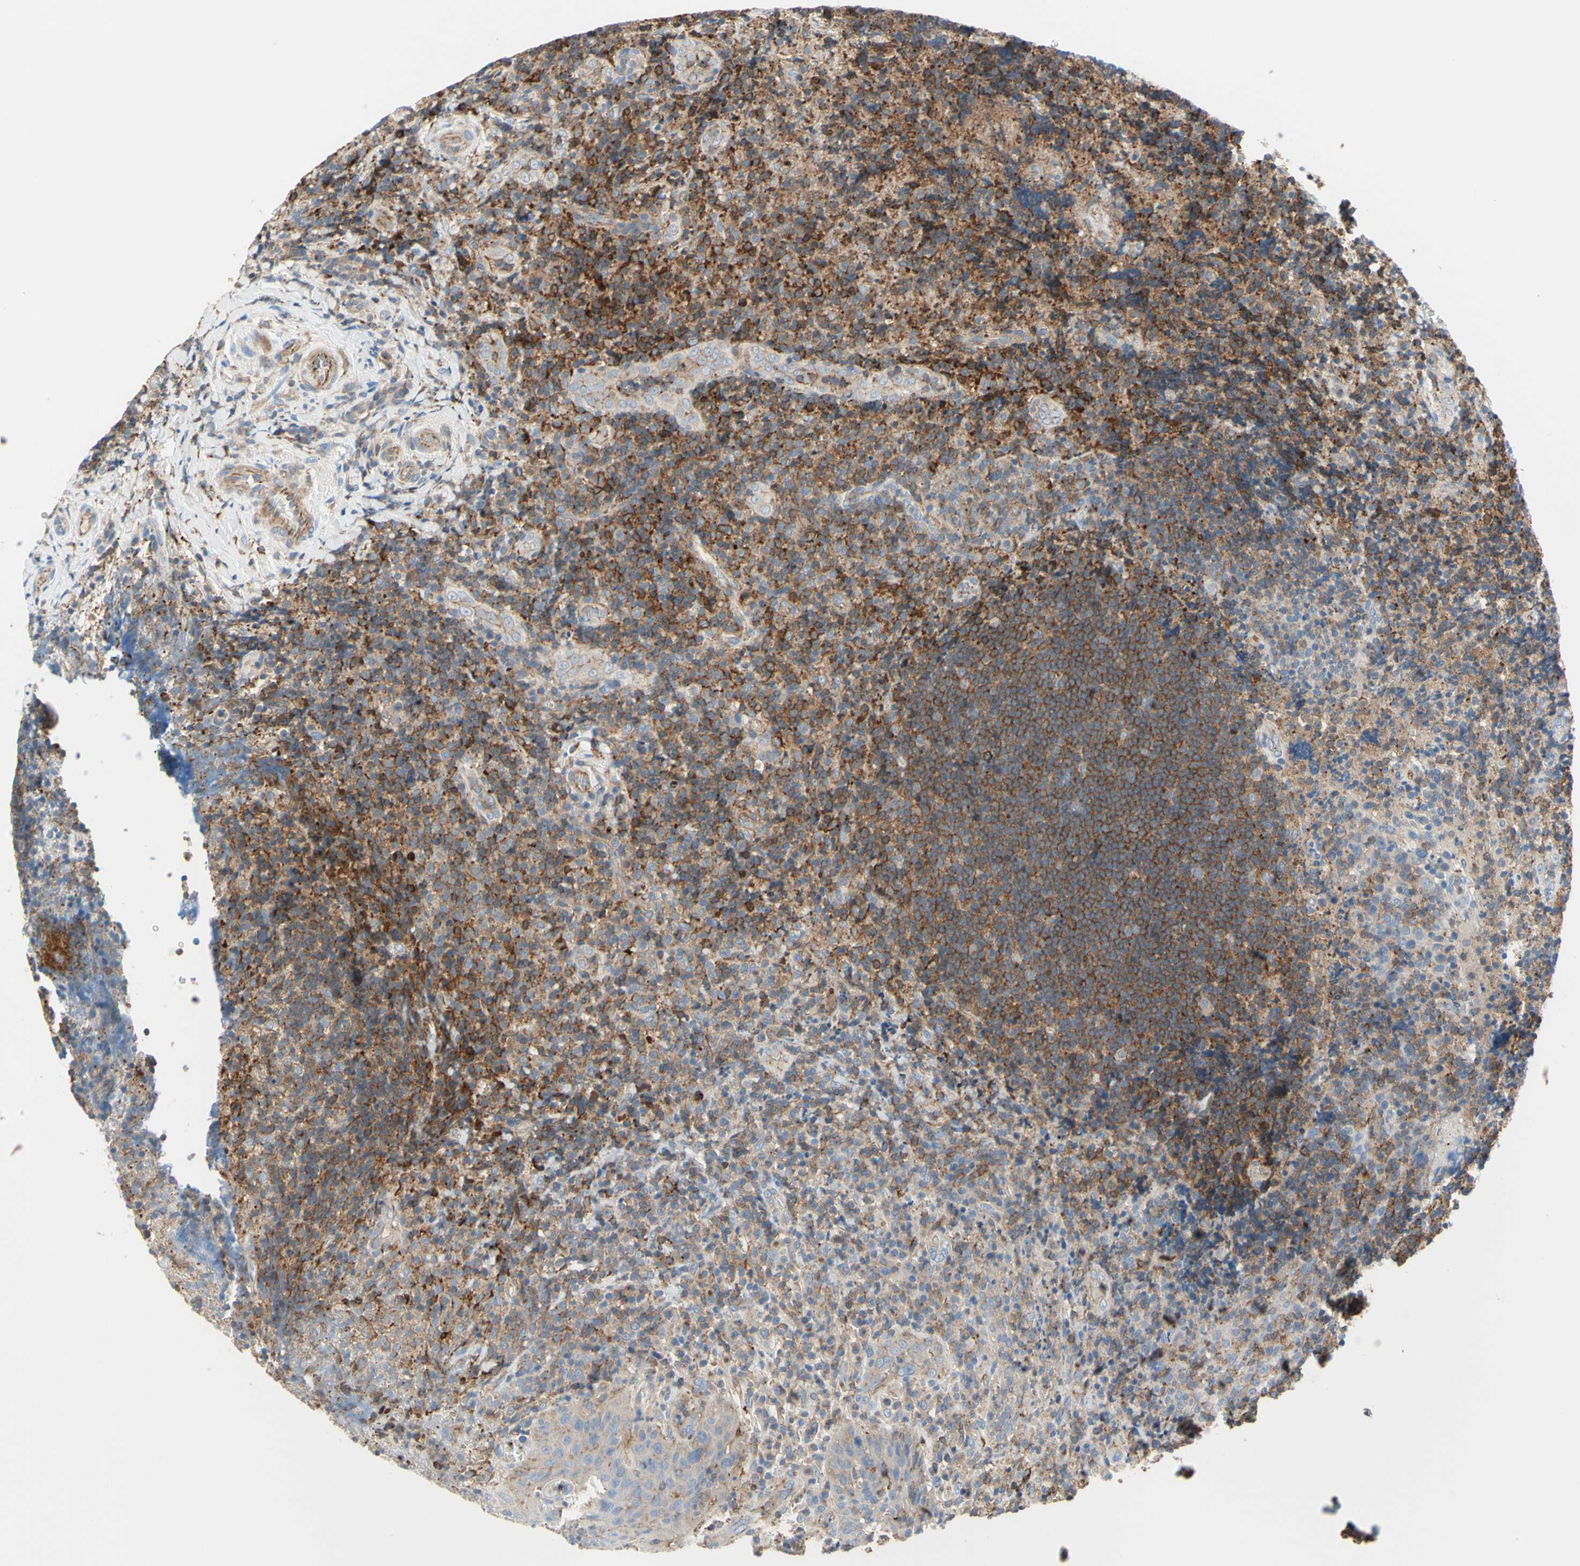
{"staining": {"intensity": "moderate", "quantity": ">75%", "location": "cytoplasmic/membranous"}, "tissue": "lymphoma", "cell_type": "Tumor cells", "image_type": "cancer", "snomed": [{"axis": "morphology", "description": "Malignant lymphoma, non-Hodgkin's type, High grade"}, {"axis": "topography", "description": "Tonsil"}], "caption": "Immunohistochemistry (IHC) image of neoplastic tissue: lymphoma stained using immunohistochemistry (IHC) demonstrates medium levels of moderate protein expression localized specifically in the cytoplasmic/membranous of tumor cells, appearing as a cytoplasmic/membranous brown color.", "gene": "SEMA4C", "patient": {"sex": "female", "age": 36}}